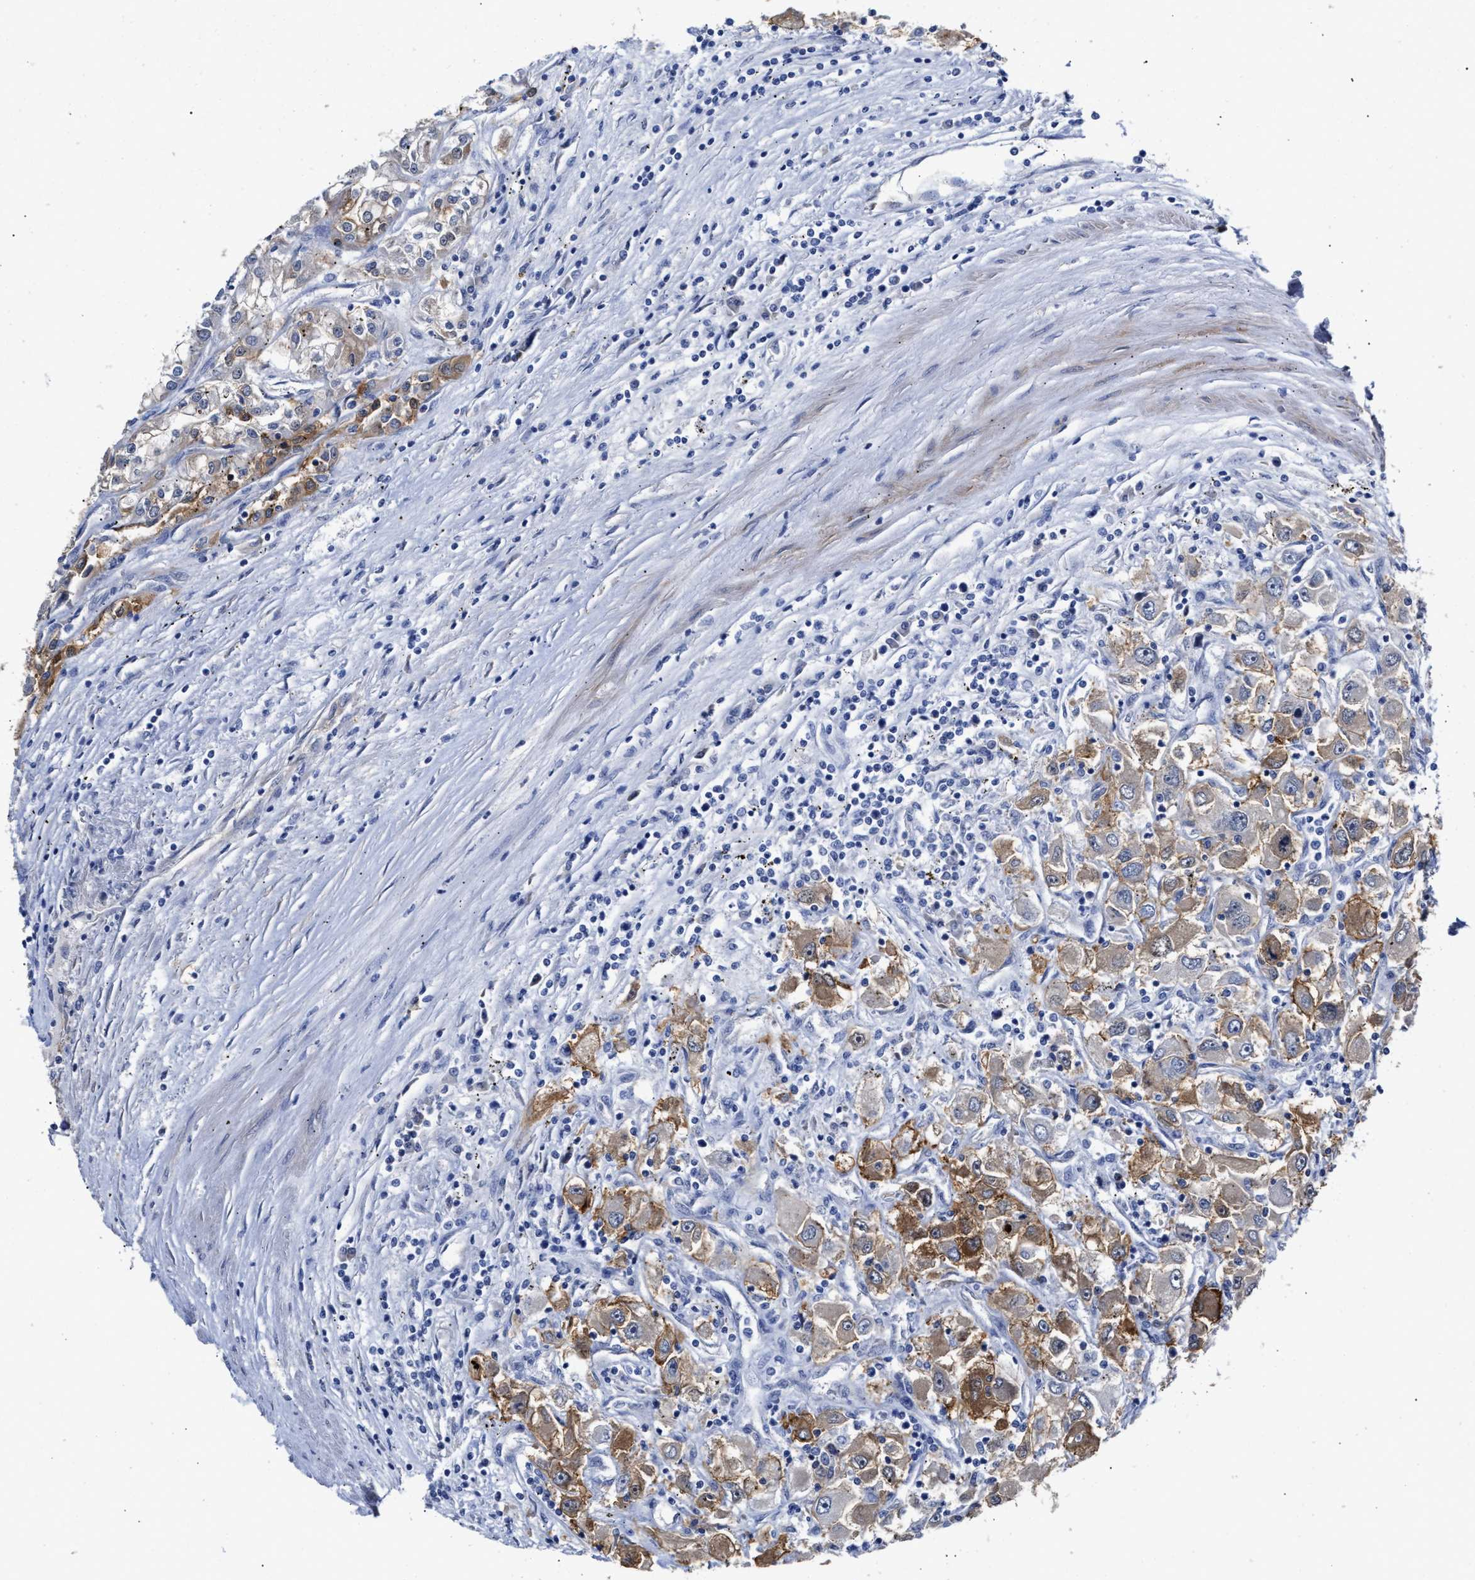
{"staining": {"intensity": "moderate", "quantity": "25%-75%", "location": "cytoplasmic/membranous"}, "tissue": "renal cancer", "cell_type": "Tumor cells", "image_type": "cancer", "snomed": [{"axis": "morphology", "description": "Adenocarcinoma, NOS"}, {"axis": "topography", "description": "Kidney"}], "caption": "Protein analysis of adenocarcinoma (renal) tissue displays moderate cytoplasmic/membranous expression in approximately 25%-75% of tumor cells.", "gene": "AHNAK2", "patient": {"sex": "female", "age": 52}}